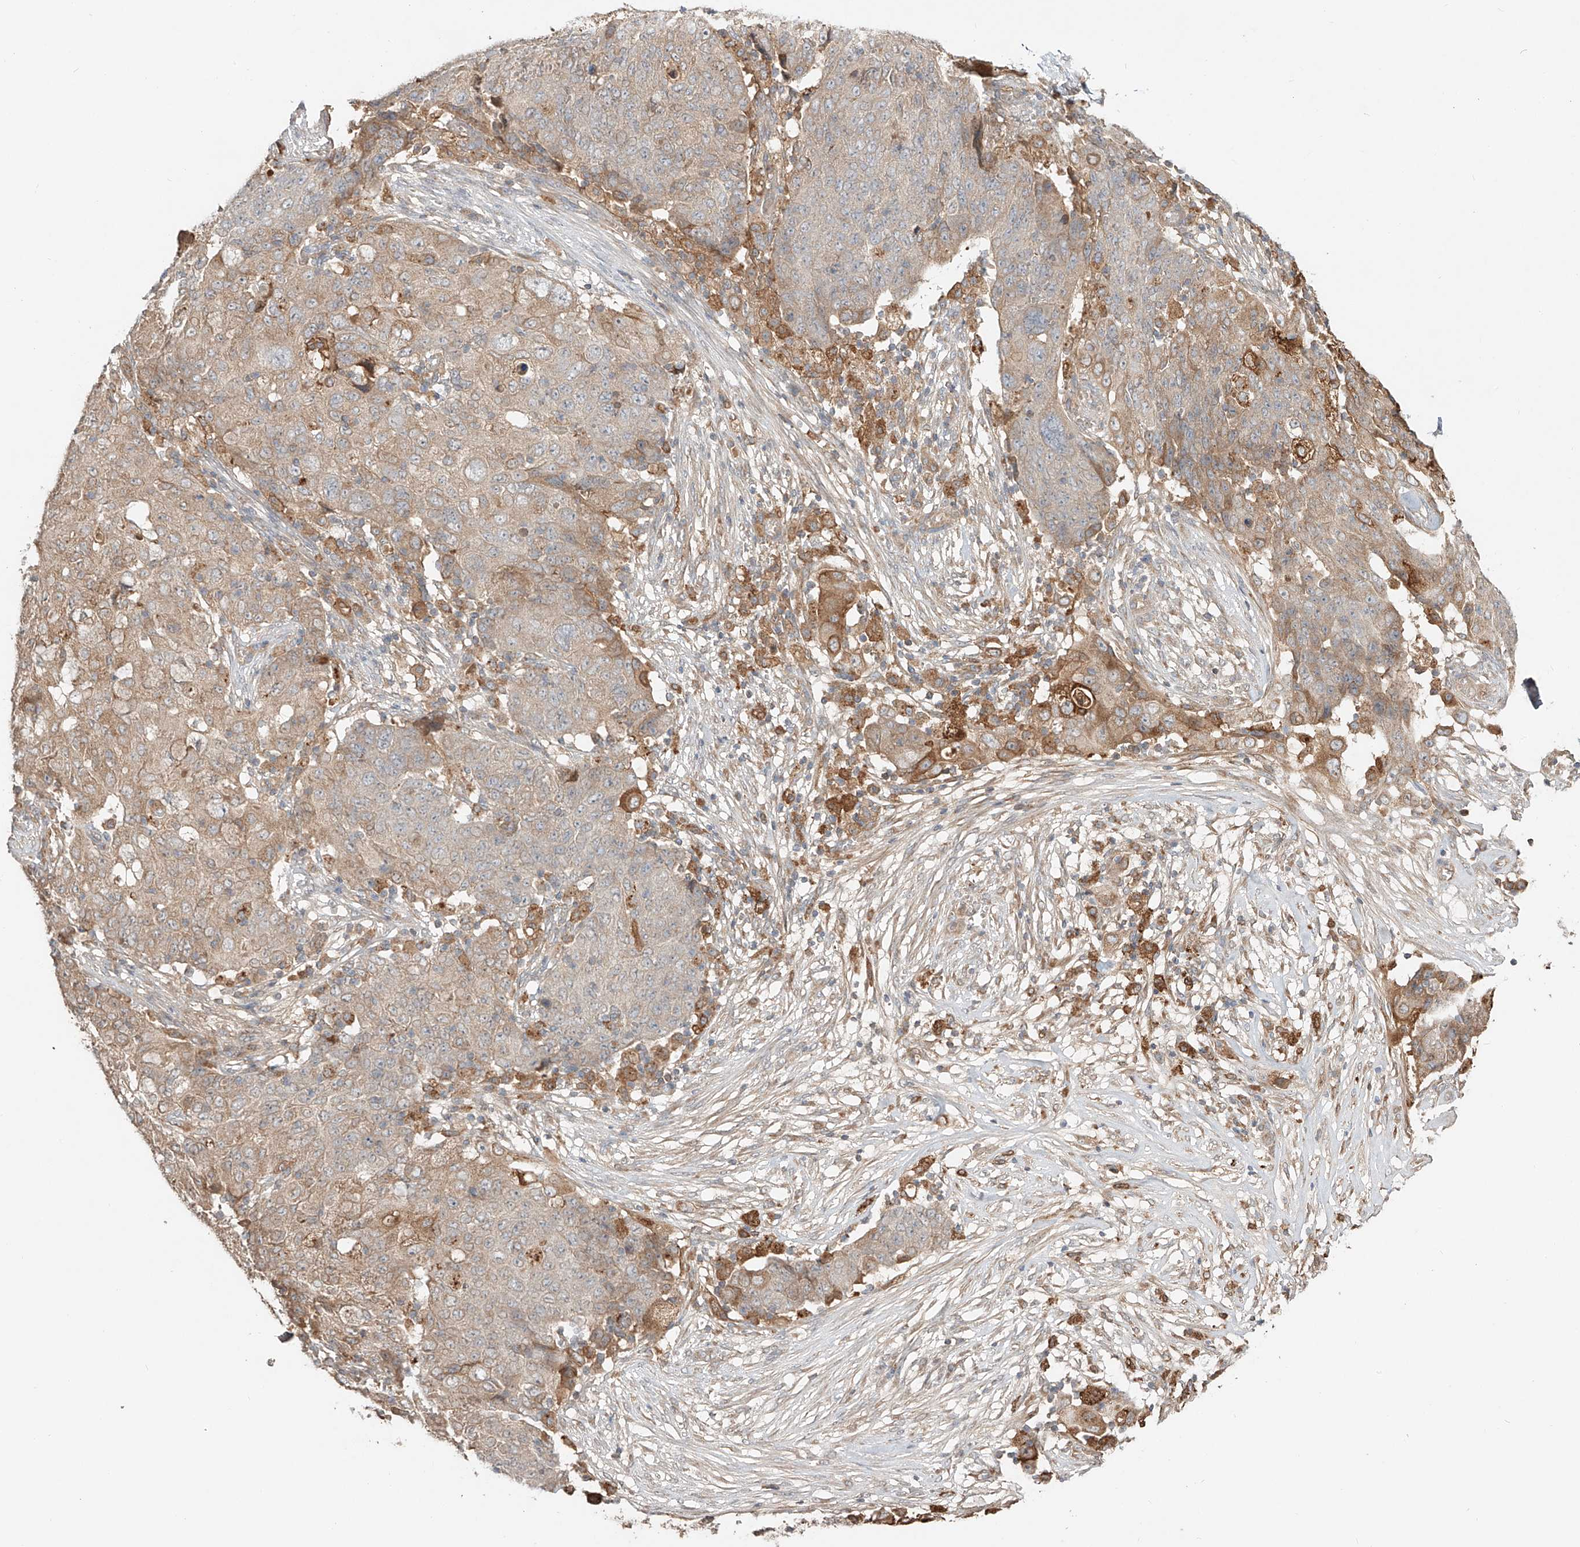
{"staining": {"intensity": "moderate", "quantity": "<25%", "location": "cytoplasmic/membranous"}, "tissue": "ovarian cancer", "cell_type": "Tumor cells", "image_type": "cancer", "snomed": [{"axis": "morphology", "description": "Carcinoma, endometroid"}, {"axis": "topography", "description": "Ovary"}], "caption": "The photomicrograph exhibits a brown stain indicating the presence of a protein in the cytoplasmic/membranous of tumor cells in endometroid carcinoma (ovarian).", "gene": "ERO1A", "patient": {"sex": "female", "age": 42}}